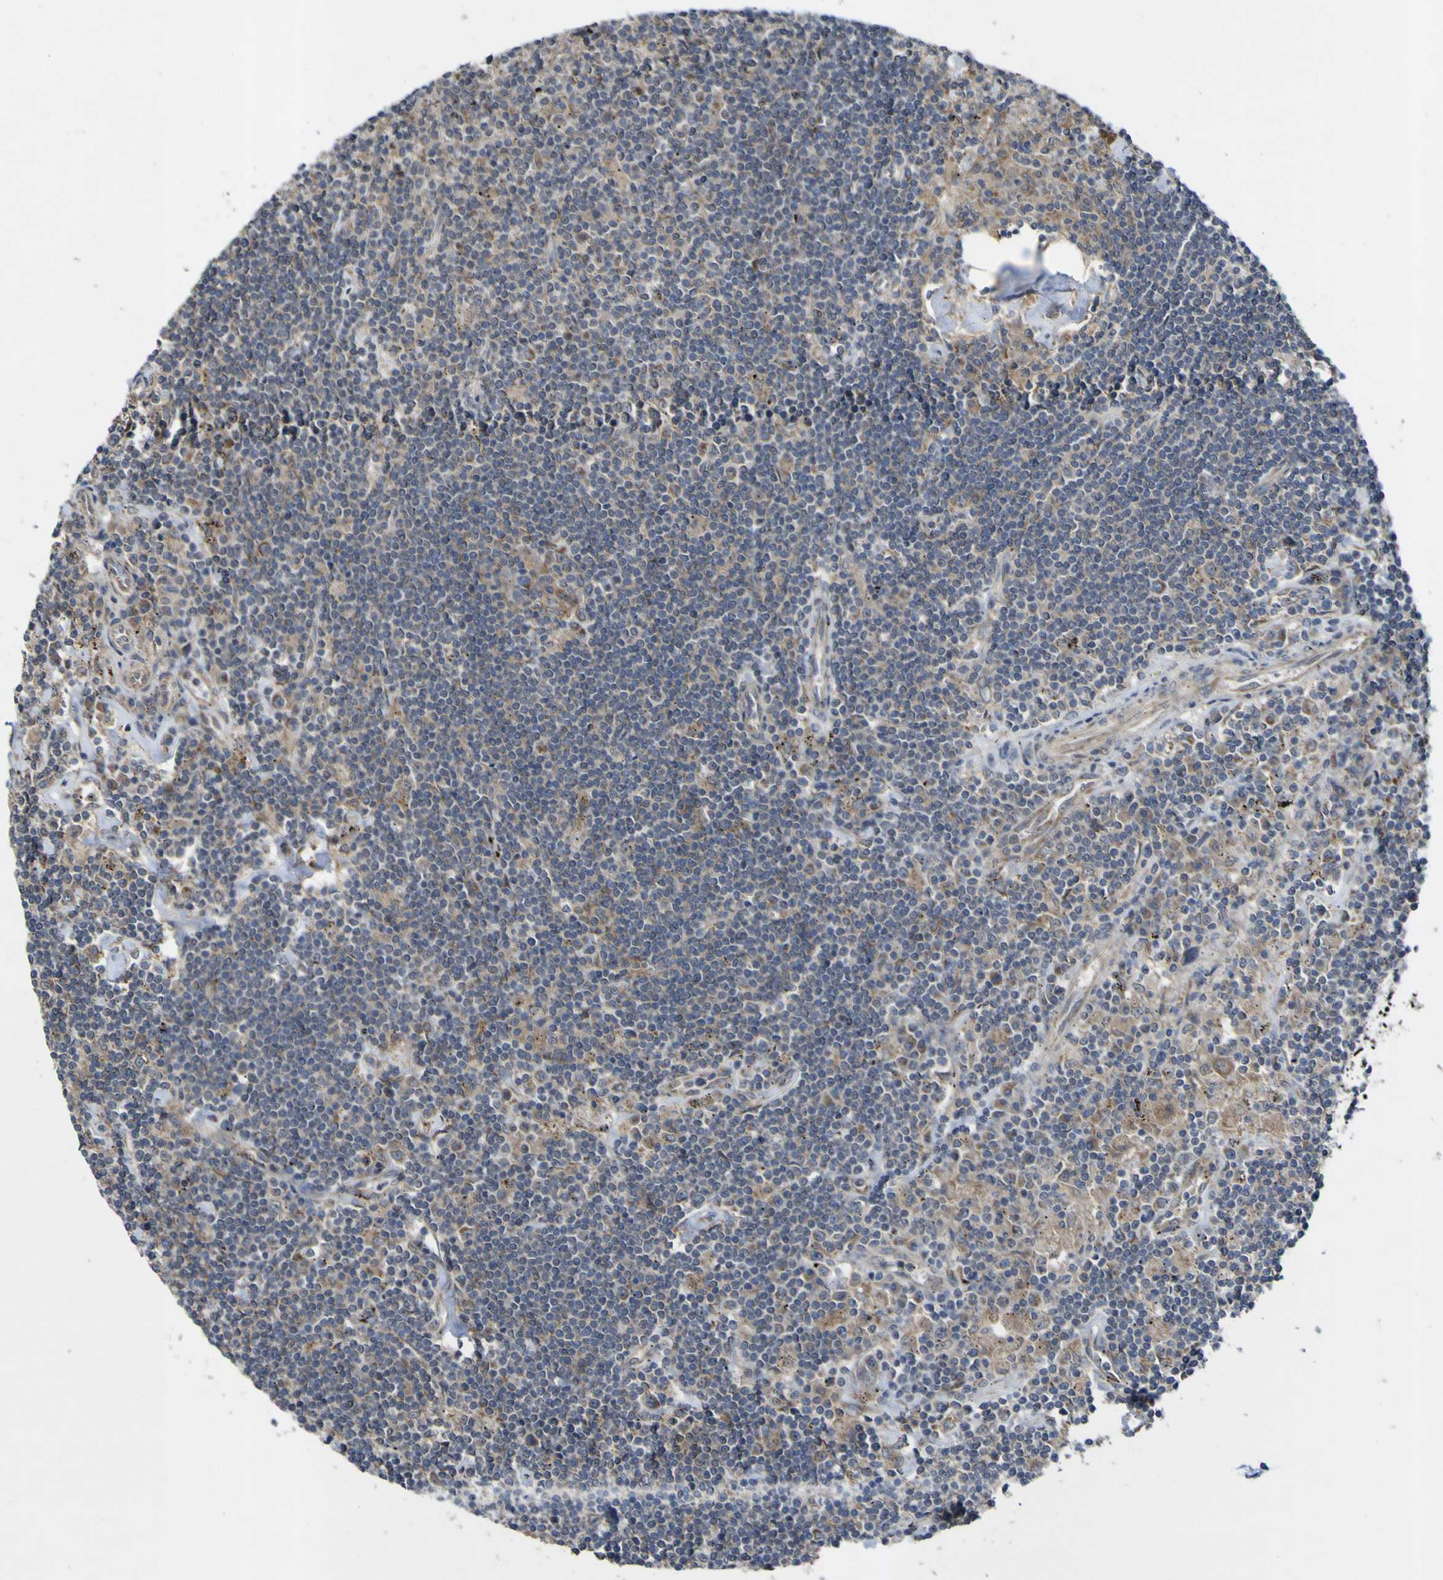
{"staining": {"intensity": "weak", "quantity": "<25%", "location": "cytoplasmic/membranous"}, "tissue": "lymphoma", "cell_type": "Tumor cells", "image_type": "cancer", "snomed": [{"axis": "morphology", "description": "Malignant lymphoma, non-Hodgkin's type, Low grade"}, {"axis": "topography", "description": "Spleen"}], "caption": "Lymphoma was stained to show a protein in brown. There is no significant expression in tumor cells.", "gene": "IRAK2", "patient": {"sex": "male", "age": 76}}